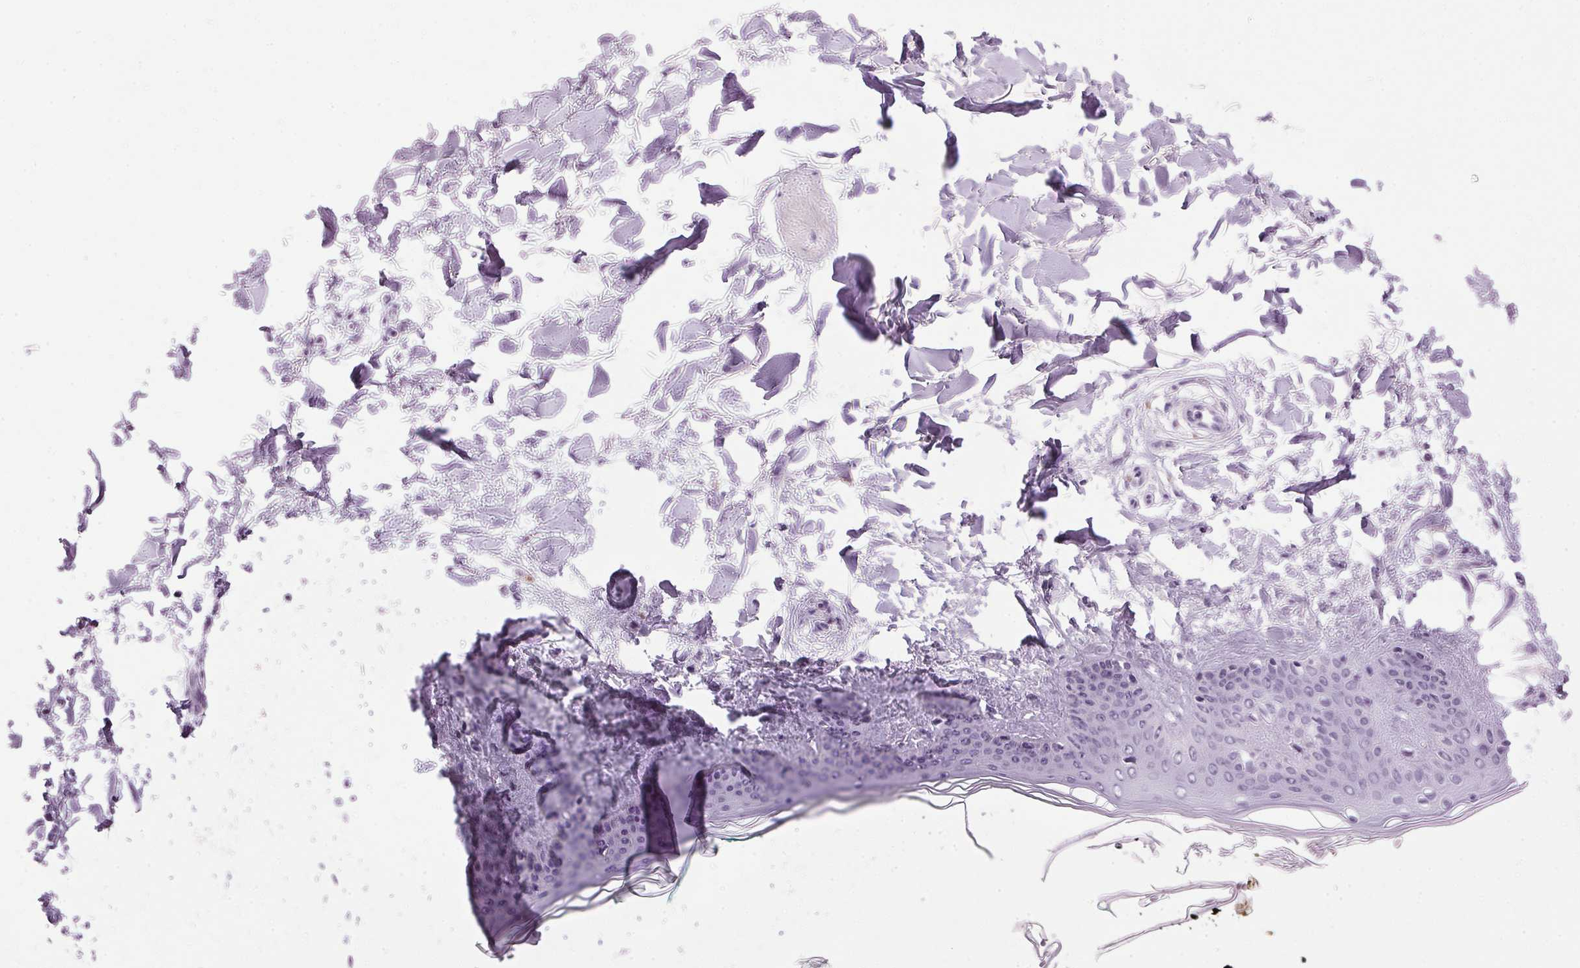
{"staining": {"intensity": "negative", "quantity": "none", "location": "none"}, "tissue": "skin", "cell_type": "Fibroblasts", "image_type": "normal", "snomed": [{"axis": "morphology", "description": "Normal tissue, NOS"}, {"axis": "topography", "description": "Skin"}], "caption": "Immunohistochemical staining of unremarkable human skin displays no significant staining in fibroblasts. The staining is performed using DAB (3,3'-diaminobenzidine) brown chromogen with nuclei counter-stained in using hematoxylin.", "gene": "SP7", "patient": {"sex": "female", "age": 34}}